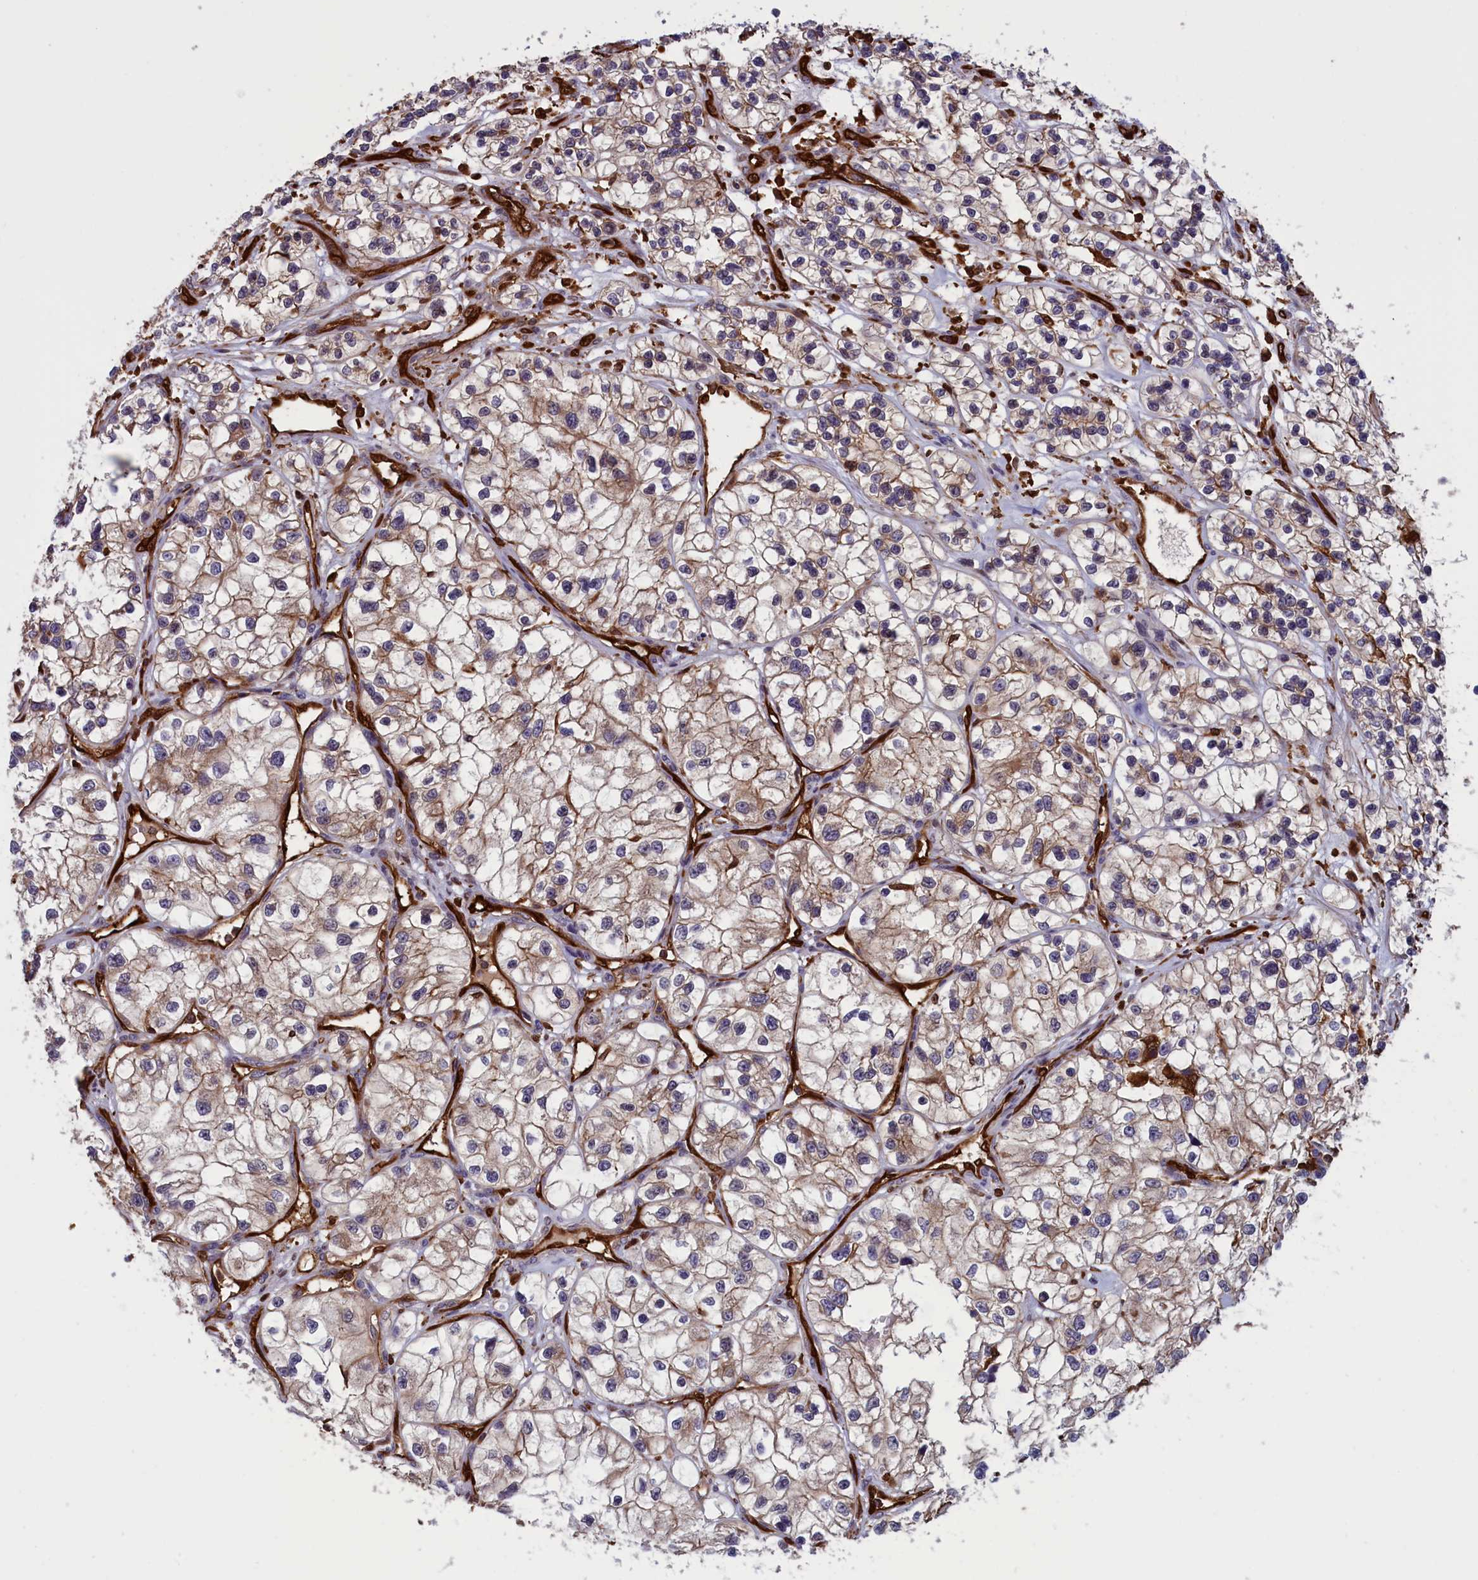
{"staining": {"intensity": "weak", "quantity": ">75%", "location": "cytoplasmic/membranous"}, "tissue": "renal cancer", "cell_type": "Tumor cells", "image_type": "cancer", "snomed": [{"axis": "morphology", "description": "Adenocarcinoma, NOS"}, {"axis": "topography", "description": "Kidney"}], "caption": "Renal cancer (adenocarcinoma) tissue displays weak cytoplasmic/membranous positivity in about >75% of tumor cells, visualized by immunohistochemistry. (DAB (3,3'-diaminobenzidine) = brown stain, brightfield microscopy at high magnification).", "gene": "ARHGAP18", "patient": {"sex": "female", "age": 57}}